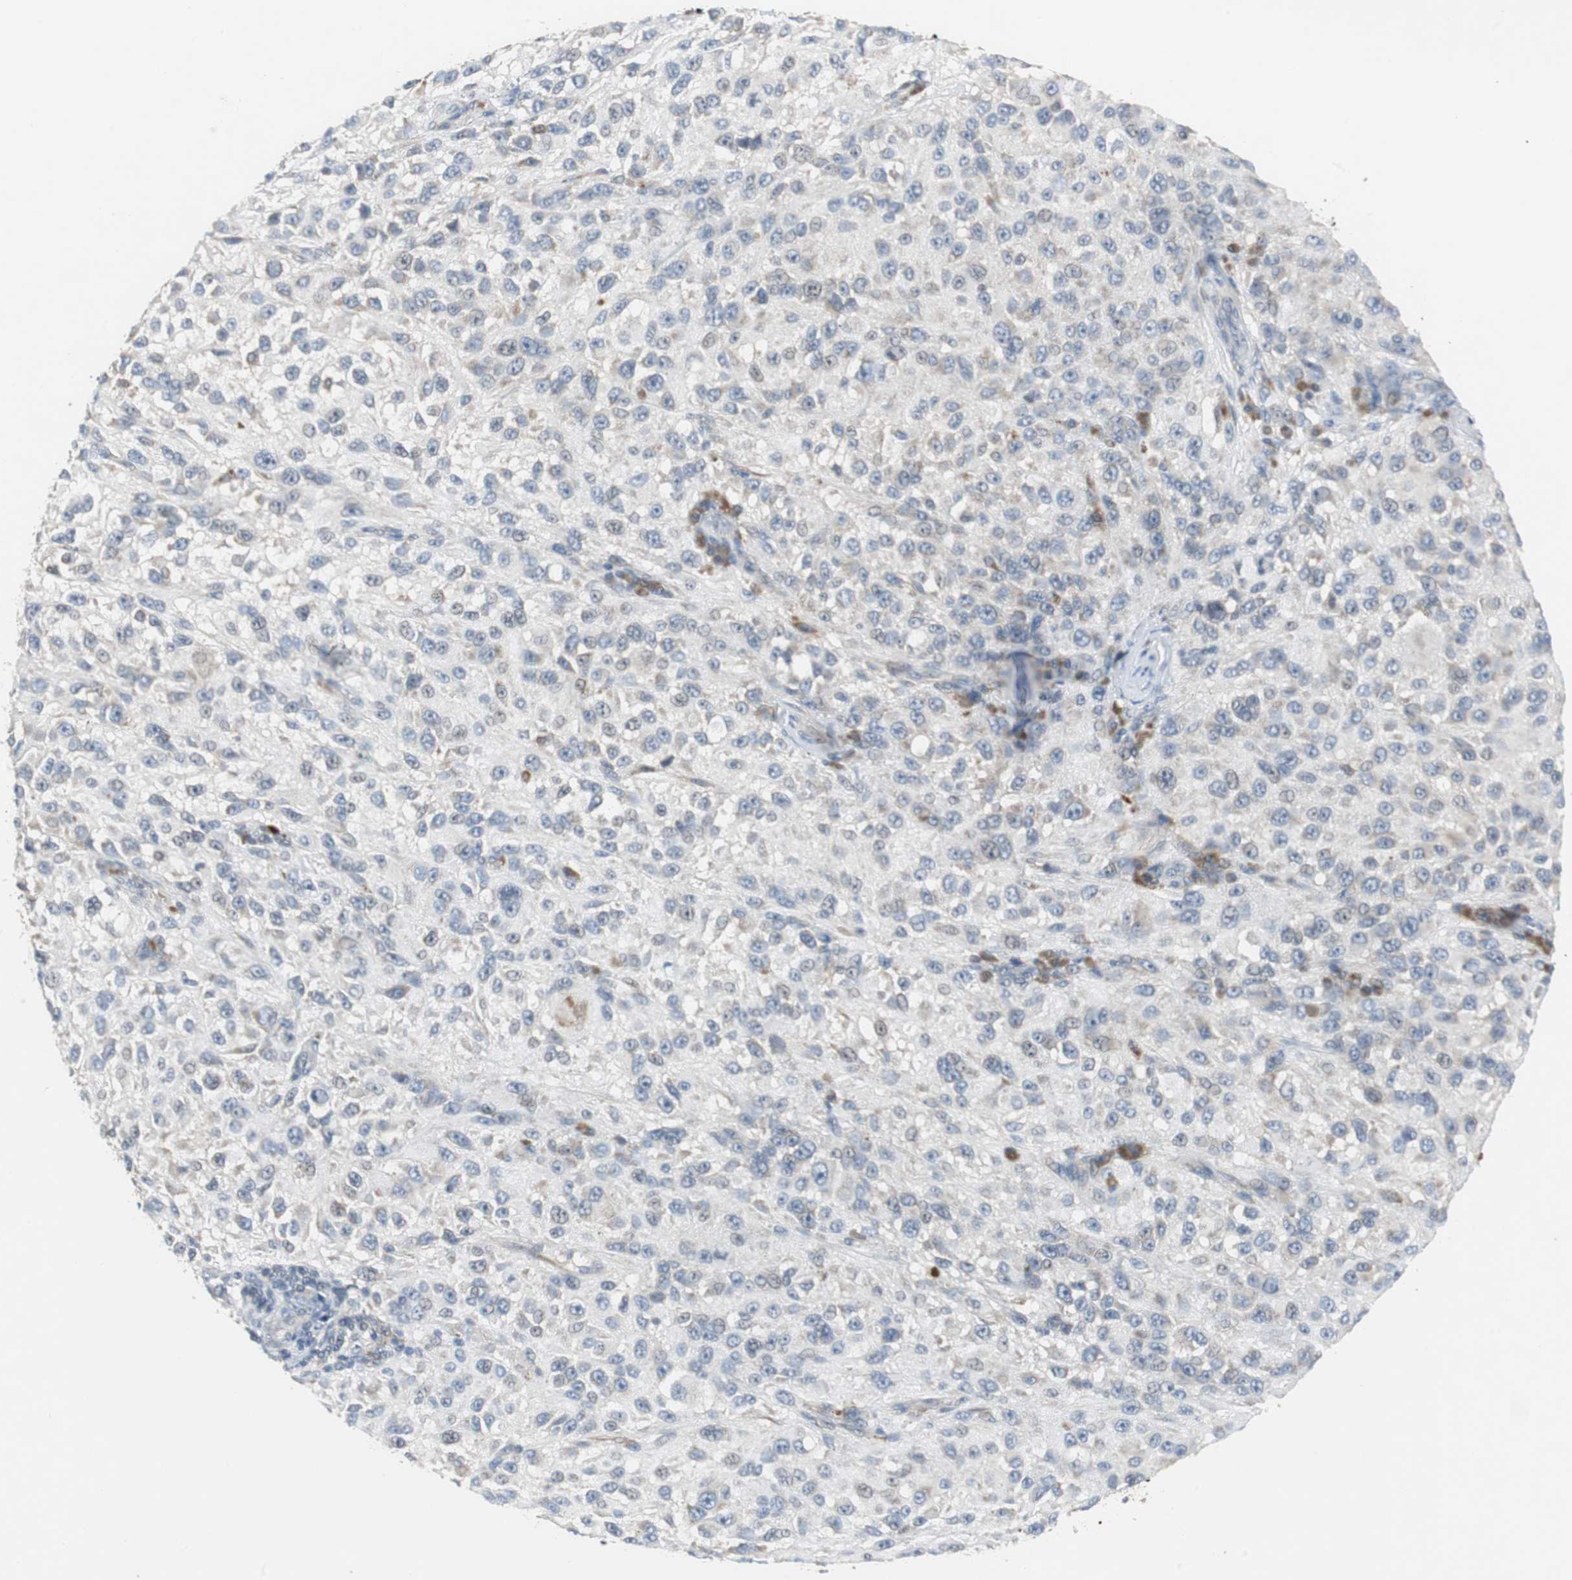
{"staining": {"intensity": "negative", "quantity": "none", "location": "none"}, "tissue": "melanoma", "cell_type": "Tumor cells", "image_type": "cancer", "snomed": [{"axis": "morphology", "description": "Necrosis, NOS"}, {"axis": "morphology", "description": "Malignant melanoma, NOS"}, {"axis": "topography", "description": "Skin"}], "caption": "Human melanoma stained for a protein using immunohistochemistry displays no expression in tumor cells.", "gene": "MYT1", "patient": {"sex": "female", "age": 87}}